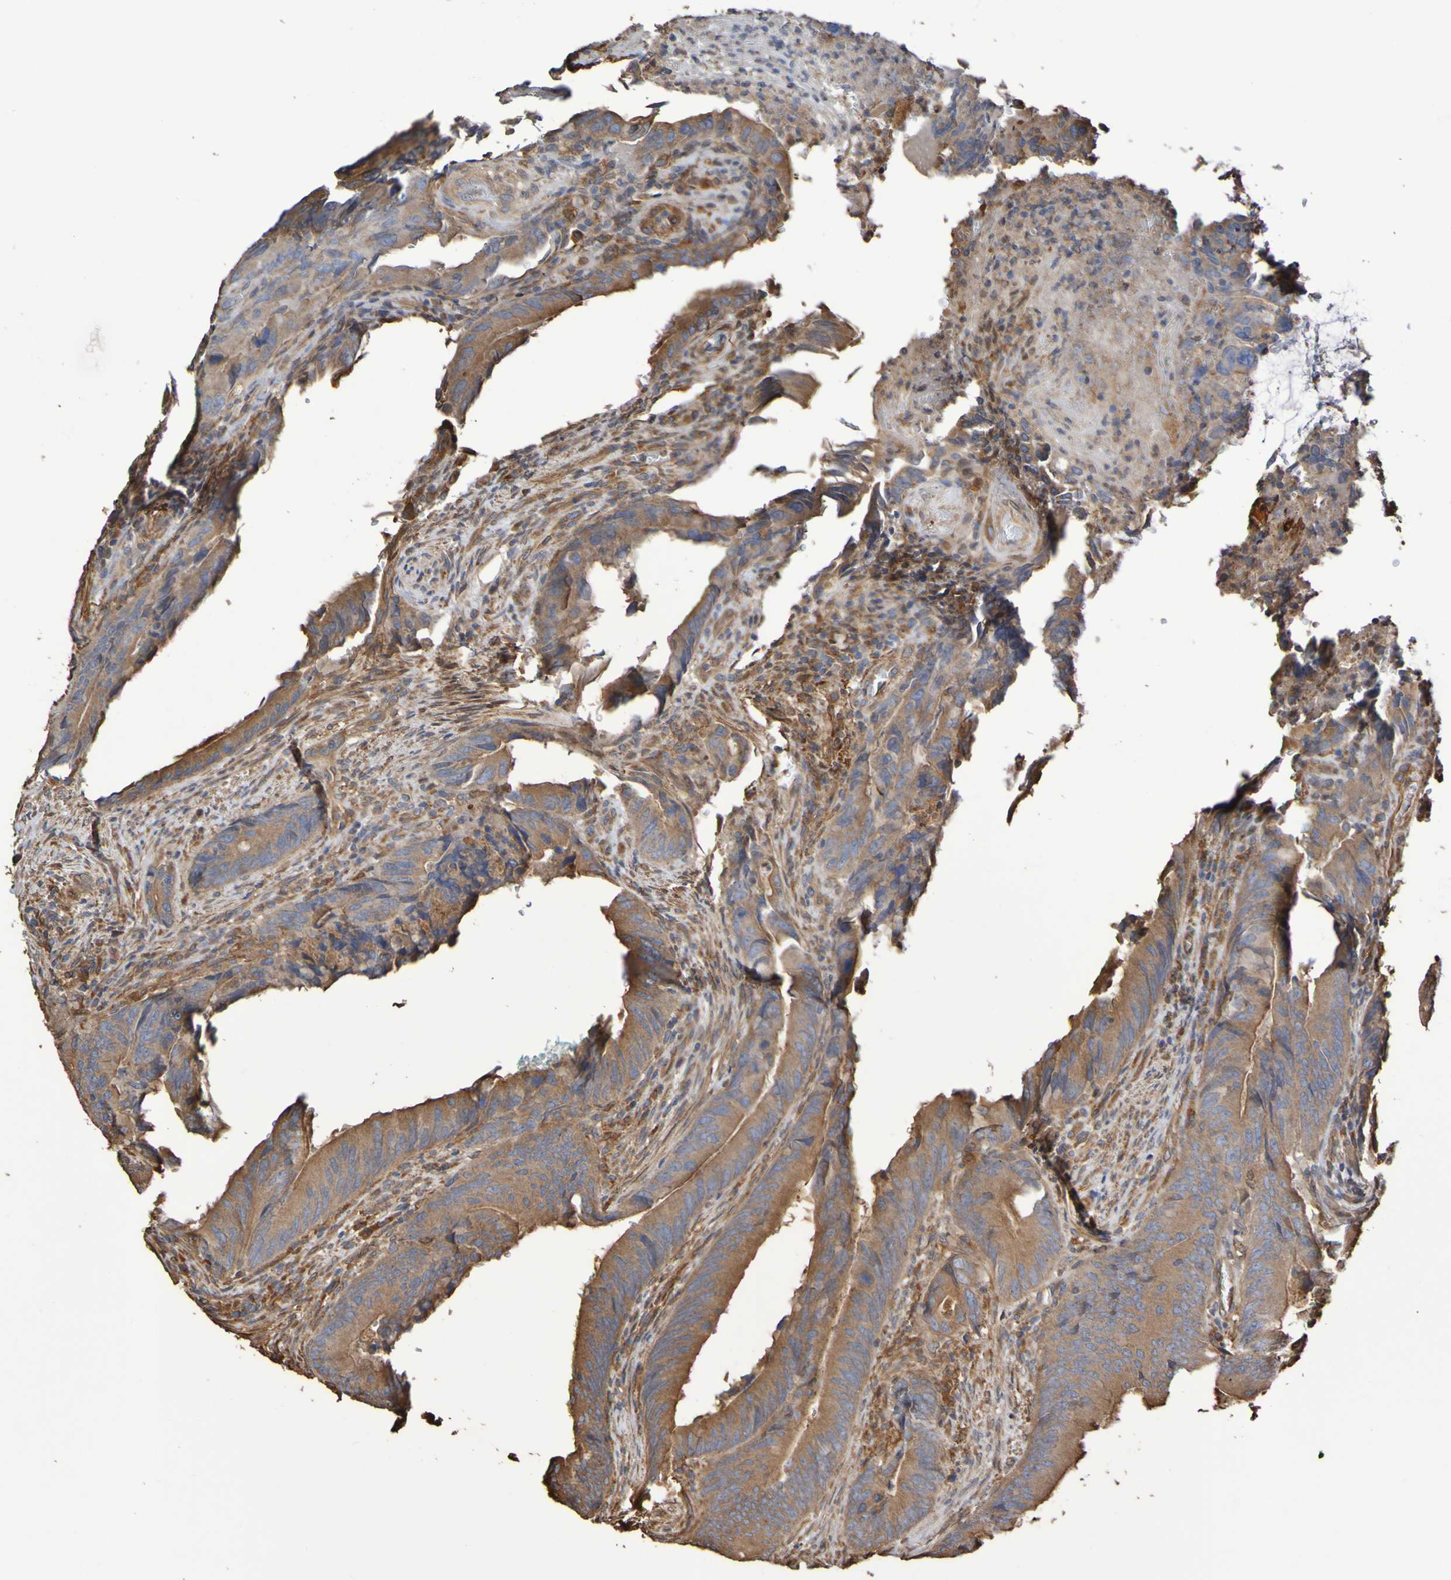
{"staining": {"intensity": "moderate", "quantity": ">75%", "location": "cytoplasmic/membranous"}, "tissue": "colorectal cancer", "cell_type": "Tumor cells", "image_type": "cancer", "snomed": [{"axis": "morphology", "description": "Normal tissue, NOS"}, {"axis": "morphology", "description": "Adenocarcinoma, NOS"}, {"axis": "topography", "description": "Colon"}], "caption": "Colorectal cancer (adenocarcinoma) stained for a protein demonstrates moderate cytoplasmic/membranous positivity in tumor cells. (Brightfield microscopy of DAB IHC at high magnification).", "gene": "RAB11A", "patient": {"sex": "male", "age": 56}}